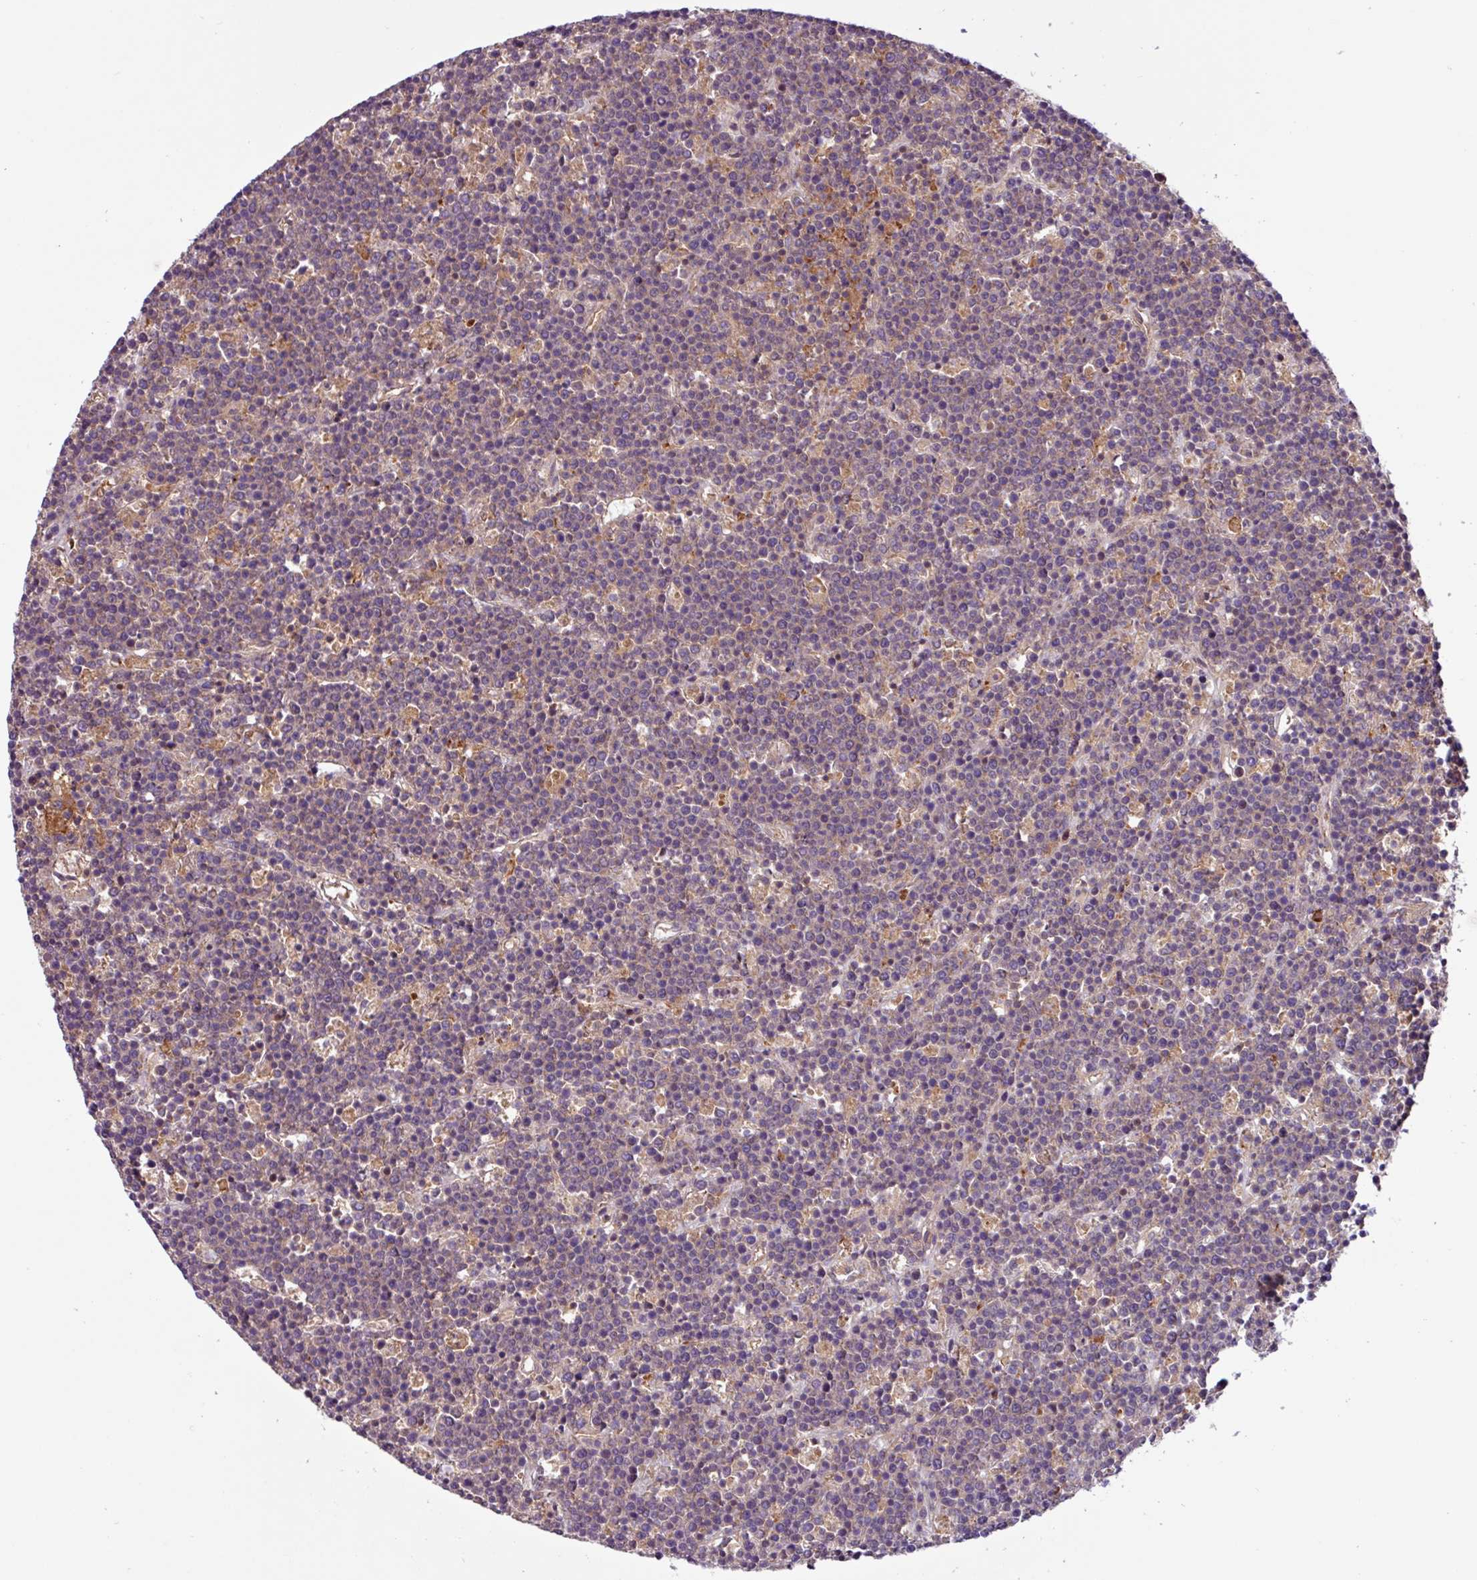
{"staining": {"intensity": "weak", "quantity": "<25%", "location": "nuclear"}, "tissue": "lymphoma", "cell_type": "Tumor cells", "image_type": "cancer", "snomed": [{"axis": "morphology", "description": "Malignant lymphoma, non-Hodgkin's type, High grade"}, {"axis": "topography", "description": "Ovary"}], "caption": "There is no significant expression in tumor cells of malignant lymphoma, non-Hodgkin's type (high-grade).", "gene": "ACTR3", "patient": {"sex": "female", "age": 56}}